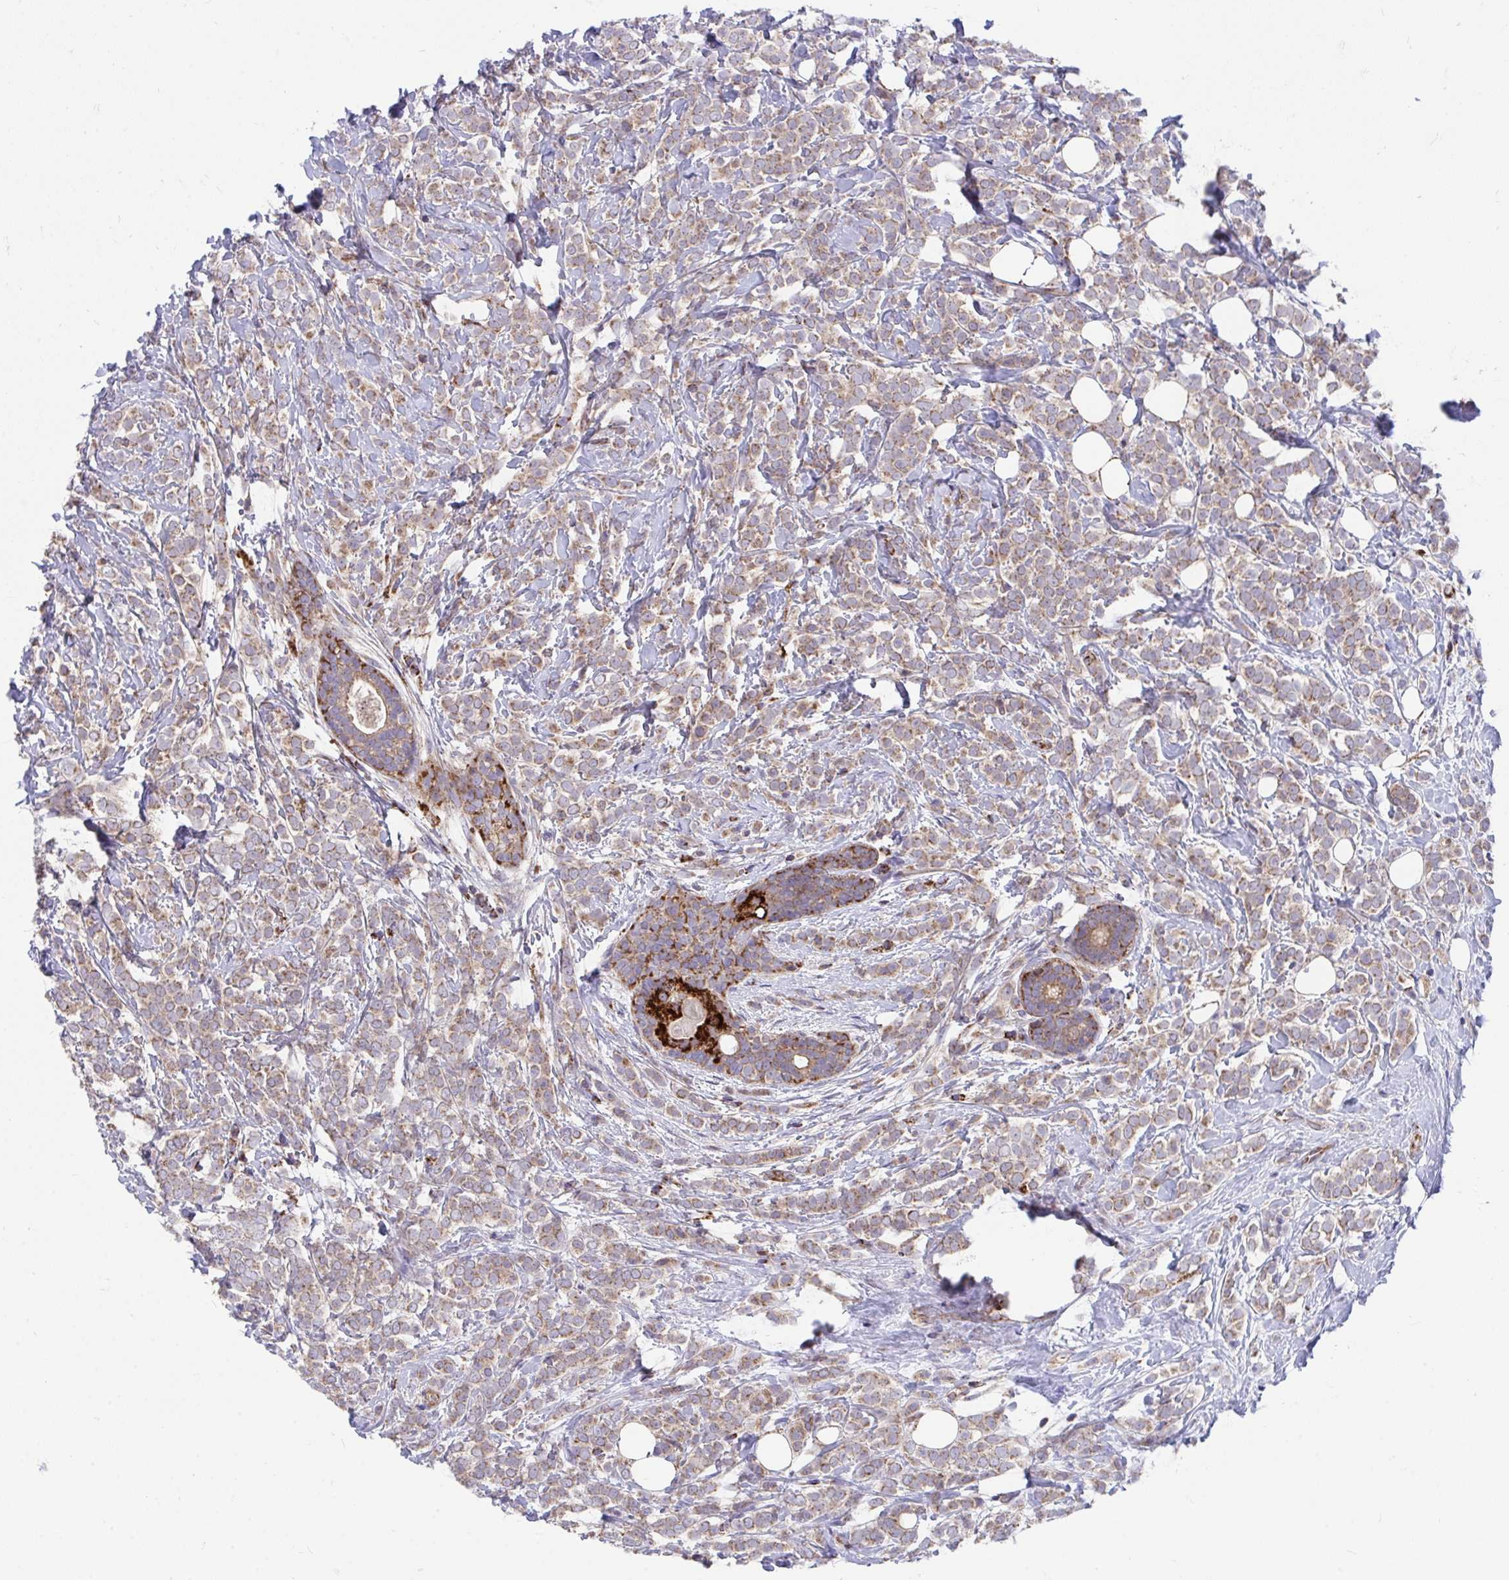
{"staining": {"intensity": "moderate", "quantity": ">75%", "location": "cytoplasmic/membranous"}, "tissue": "breast cancer", "cell_type": "Tumor cells", "image_type": "cancer", "snomed": [{"axis": "morphology", "description": "Lobular carcinoma"}, {"axis": "topography", "description": "Breast"}], "caption": "Tumor cells exhibit moderate cytoplasmic/membranous staining in approximately >75% of cells in breast cancer (lobular carcinoma).", "gene": "FHIP1B", "patient": {"sex": "female", "age": 49}}